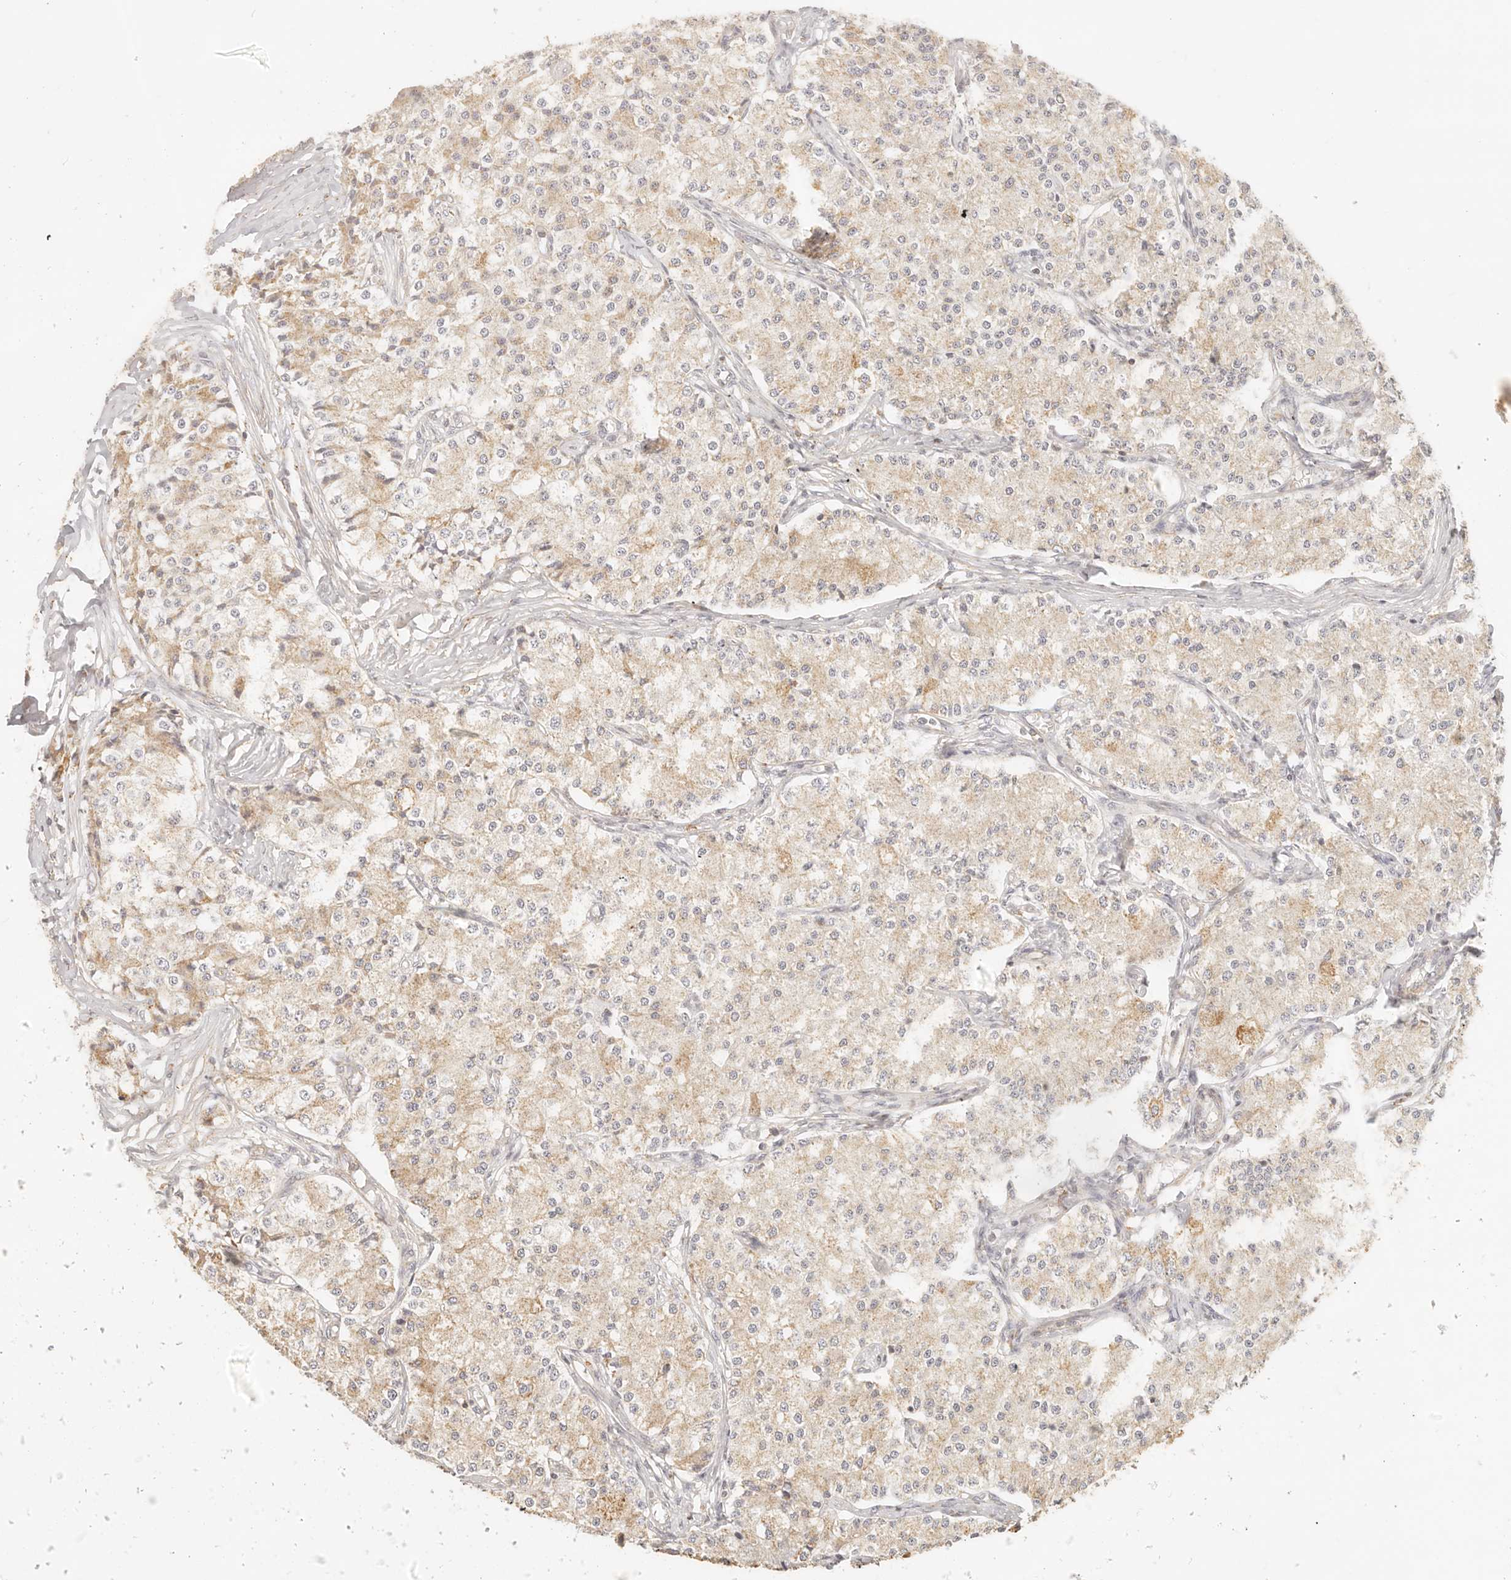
{"staining": {"intensity": "weak", "quantity": ">75%", "location": "cytoplasmic/membranous"}, "tissue": "carcinoid", "cell_type": "Tumor cells", "image_type": "cancer", "snomed": [{"axis": "morphology", "description": "Carcinoid, malignant, NOS"}, {"axis": "topography", "description": "Colon"}], "caption": "This image exhibits carcinoid (malignant) stained with immunohistochemistry (IHC) to label a protein in brown. The cytoplasmic/membranous of tumor cells show weak positivity for the protein. Nuclei are counter-stained blue.", "gene": "CNMD", "patient": {"sex": "female", "age": 52}}